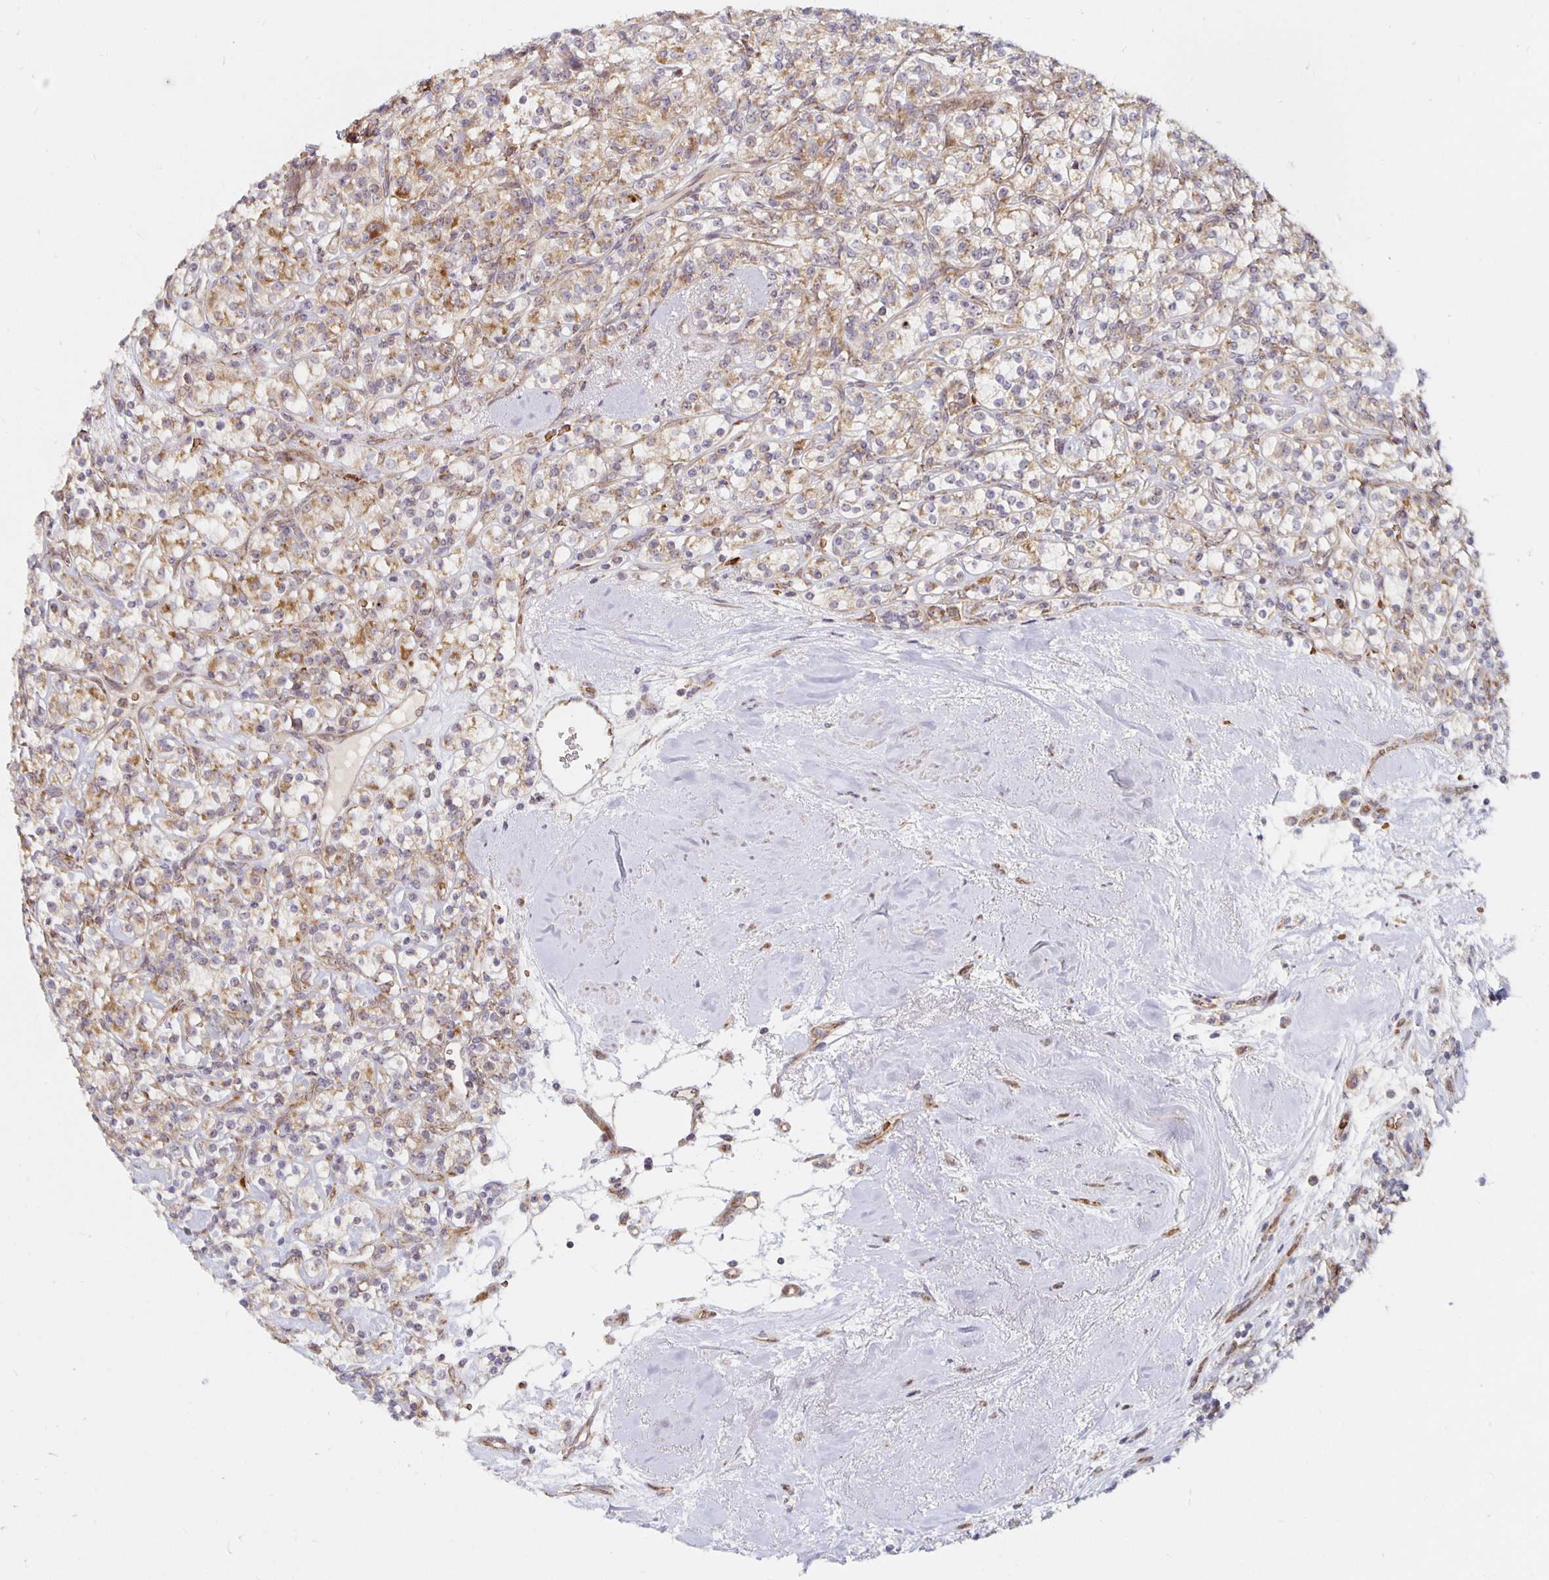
{"staining": {"intensity": "moderate", "quantity": ">75%", "location": "cytoplasmic/membranous"}, "tissue": "renal cancer", "cell_type": "Tumor cells", "image_type": "cancer", "snomed": [{"axis": "morphology", "description": "Adenocarcinoma, NOS"}, {"axis": "topography", "description": "Kidney"}], "caption": "Human renal cancer (adenocarcinoma) stained with a protein marker demonstrates moderate staining in tumor cells.", "gene": "MRPL28", "patient": {"sex": "male", "age": 77}}